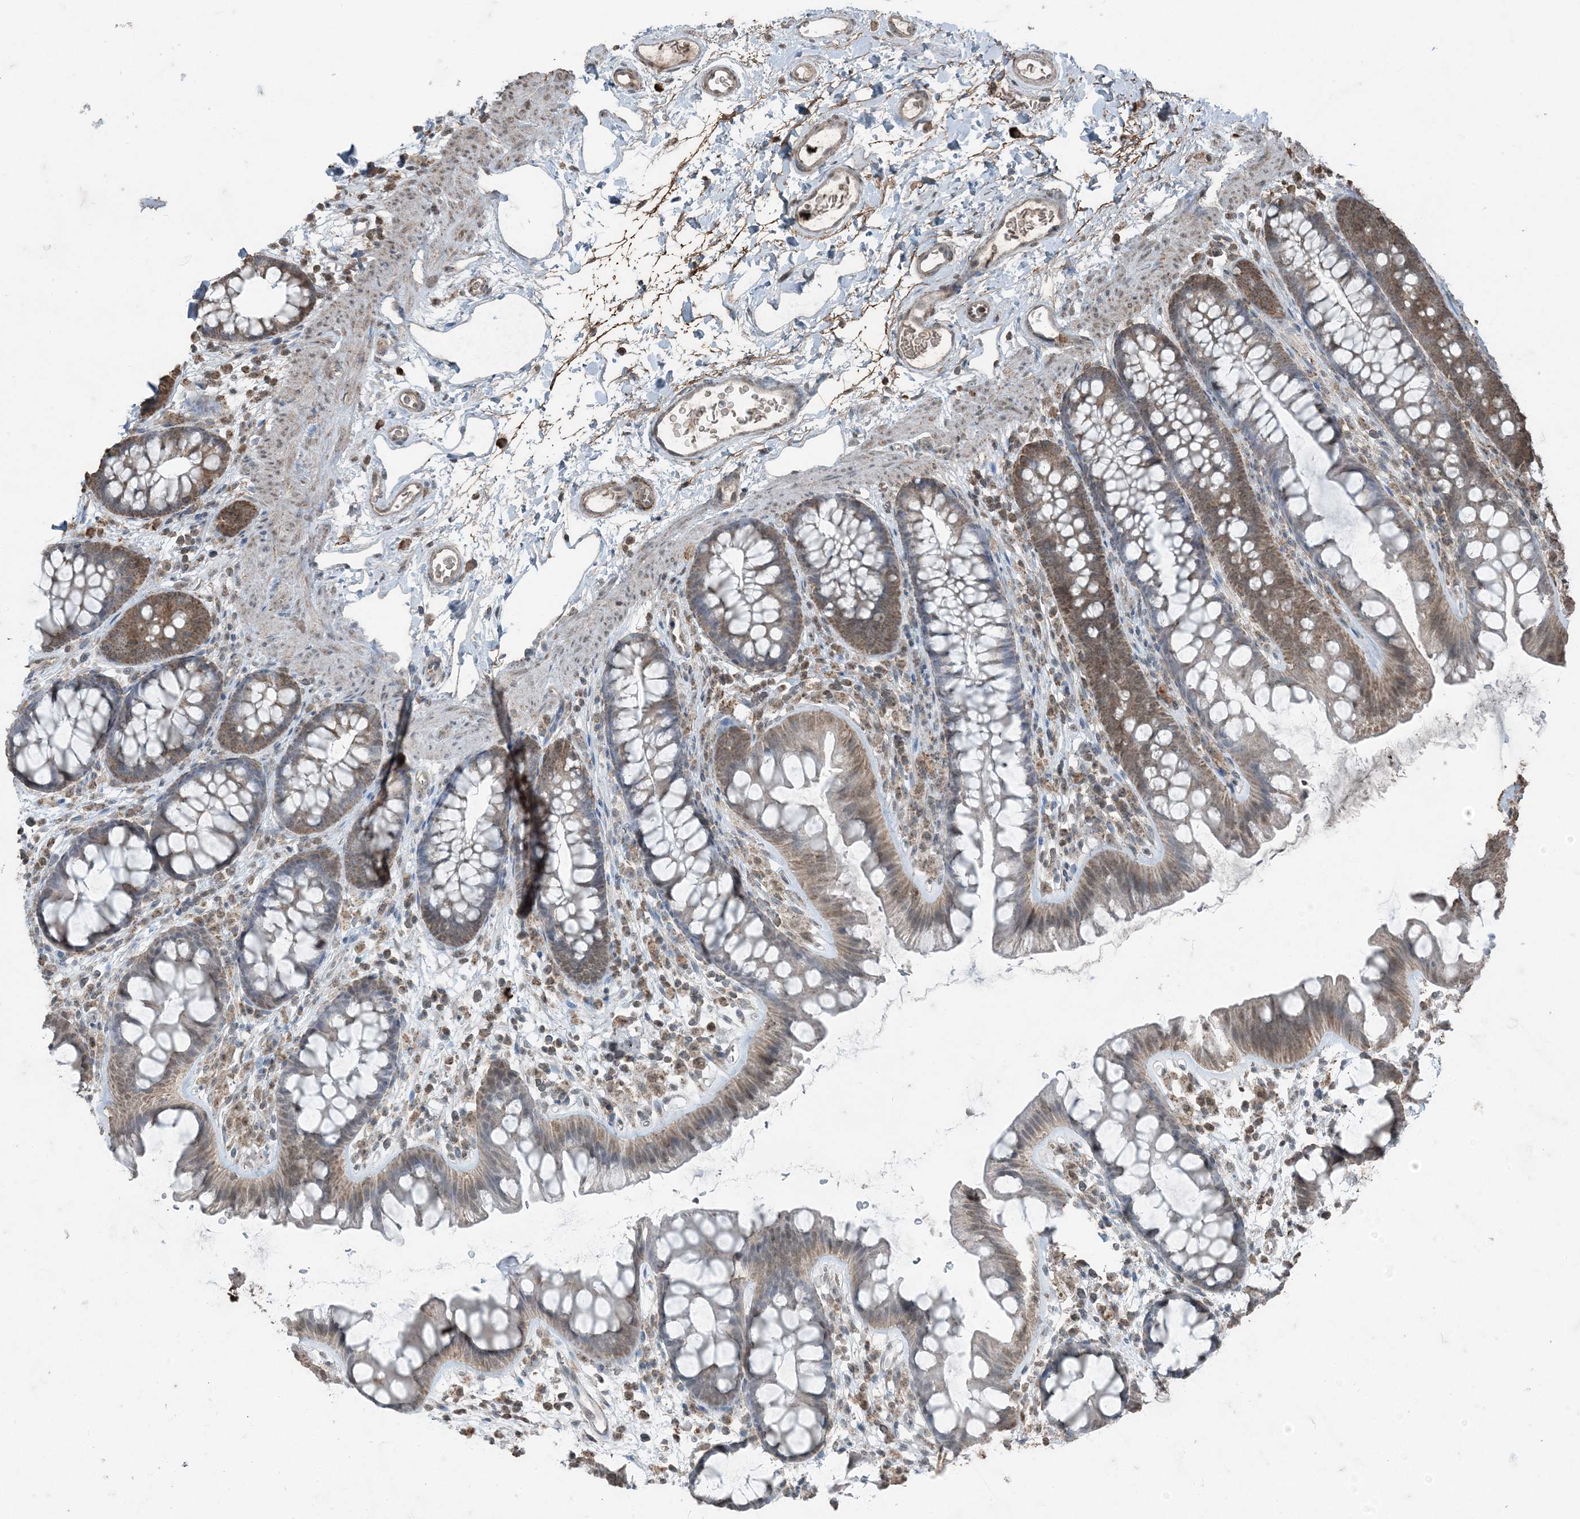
{"staining": {"intensity": "weak", "quantity": ">75%", "location": "cytoplasmic/membranous"}, "tissue": "colon", "cell_type": "Endothelial cells", "image_type": "normal", "snomed": [{"axis": "morphology", "description": "Normal tissue, NOS"}, {"axis": "topography", "description": "Colon"}], "caption": "Brown immunohistochemical staining in benign colon exhibits weak cytoplasmic/membranous positivity in about >75% of endothelial cells.", "gene": "GNL1", "patient": {"sex": "female", "age": 62}}